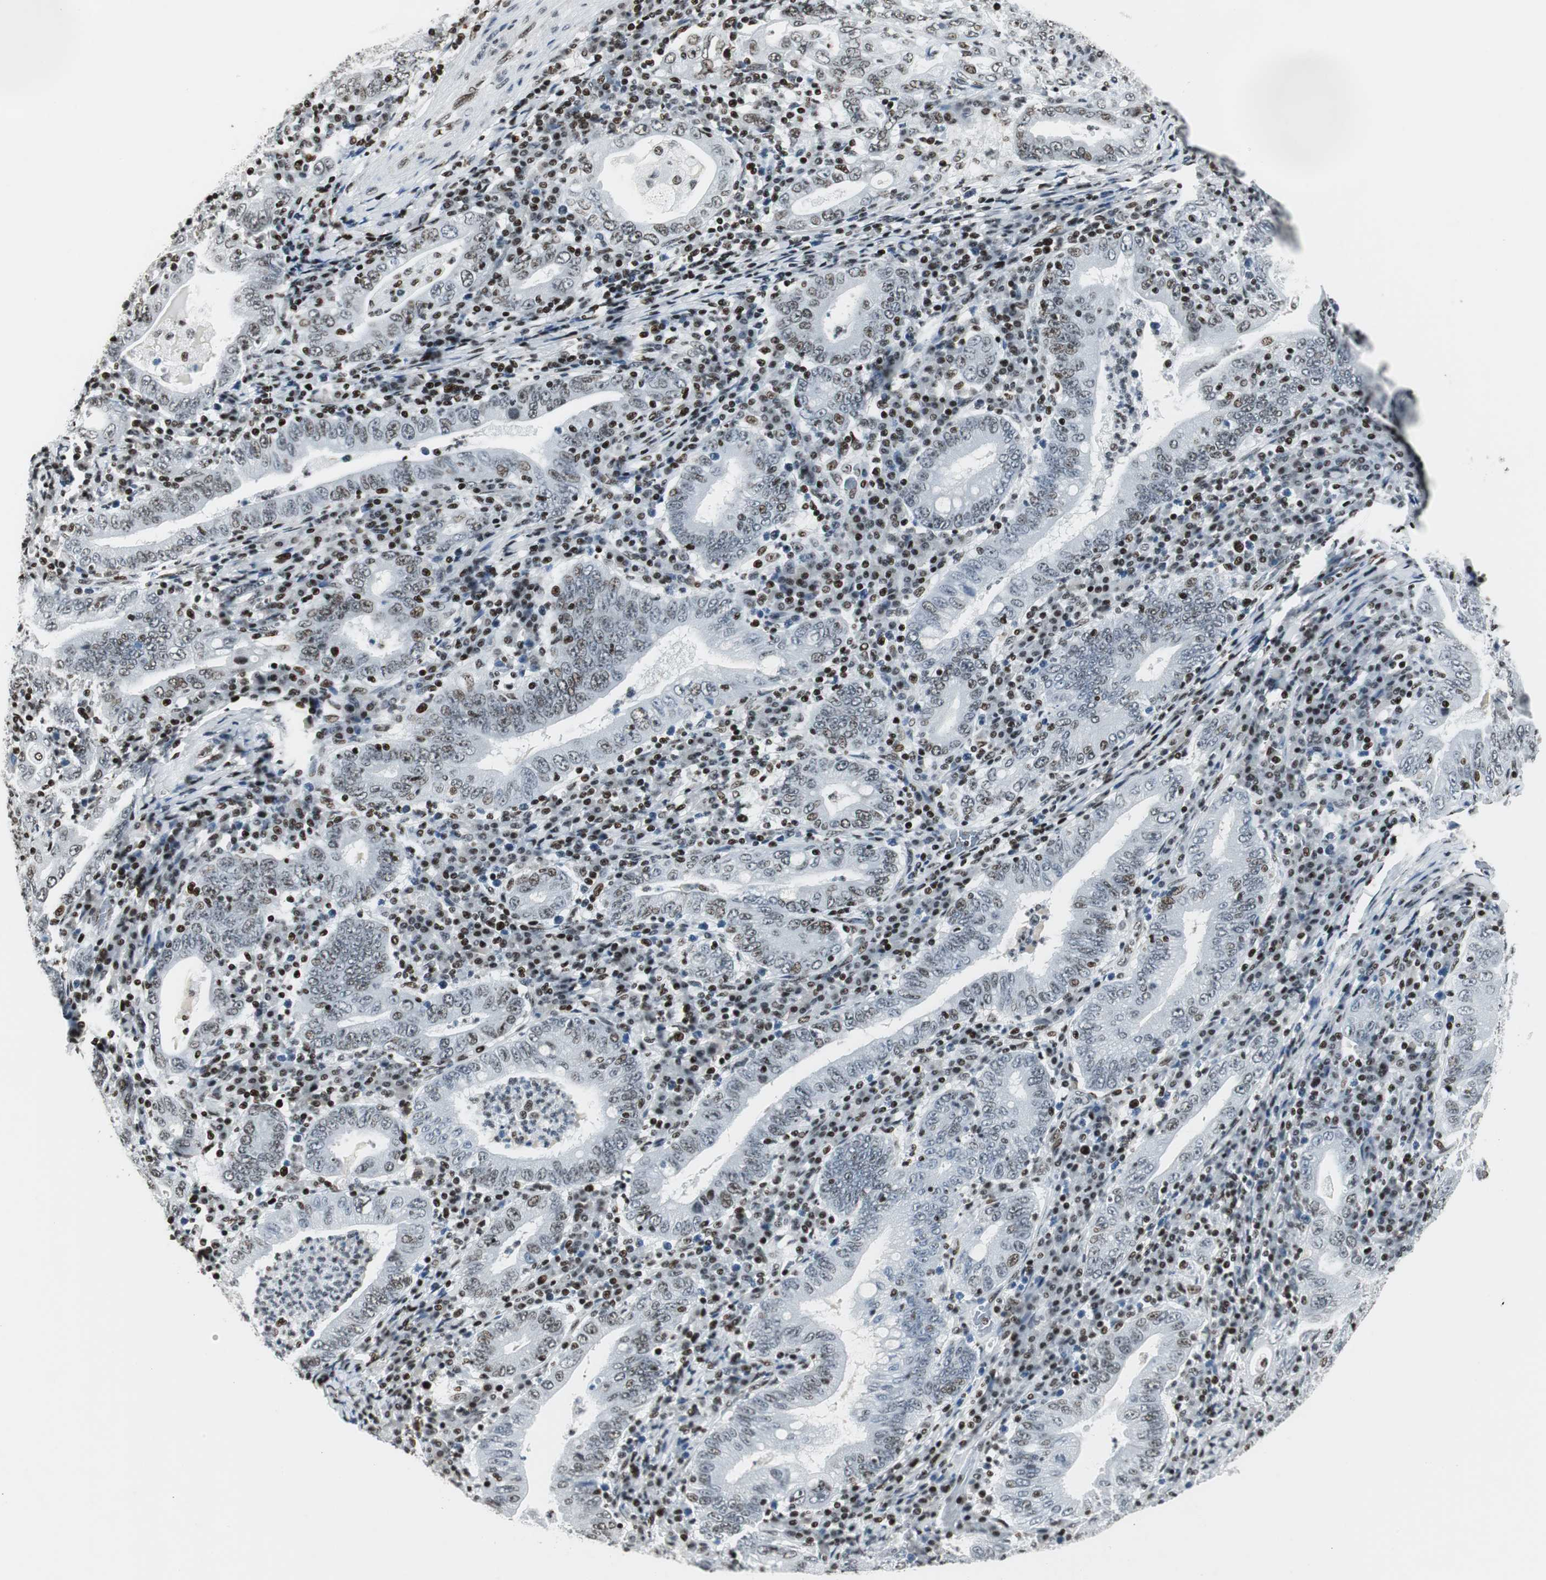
{"staining": {"intensity": "weak", "quantity": "25%-75%", "location": "nuclear"}, "tissue": "stomach cancer", "cell_type": "Tumor cells", "image_type": "cancer", "snomed": [{"axis": "morphology", "description": "Normal tissue, NOS"}, {"axis": "morphology", "description": "Adenocarcinoma, NOS"}, {"axis": "topography", "description": "Esophagus"}, {"axis": "topography", "description": "Stomach, upper"}, {"axis": "topography", "description": "Peripheral nerve tissue"}], "caption": "Immunohistochemical staining of stomach cancer demonstrates weak nuclear protein expression in about 25%-75% of tumor cells. The staining was performed using DAB (3,3'-diaminobenzidine), with brown indicating positive protein expression. Nuclei are stained blue with hematoxylin.", "gene": "RBBP4", "patient": {"sex": "male", "age": 62}}